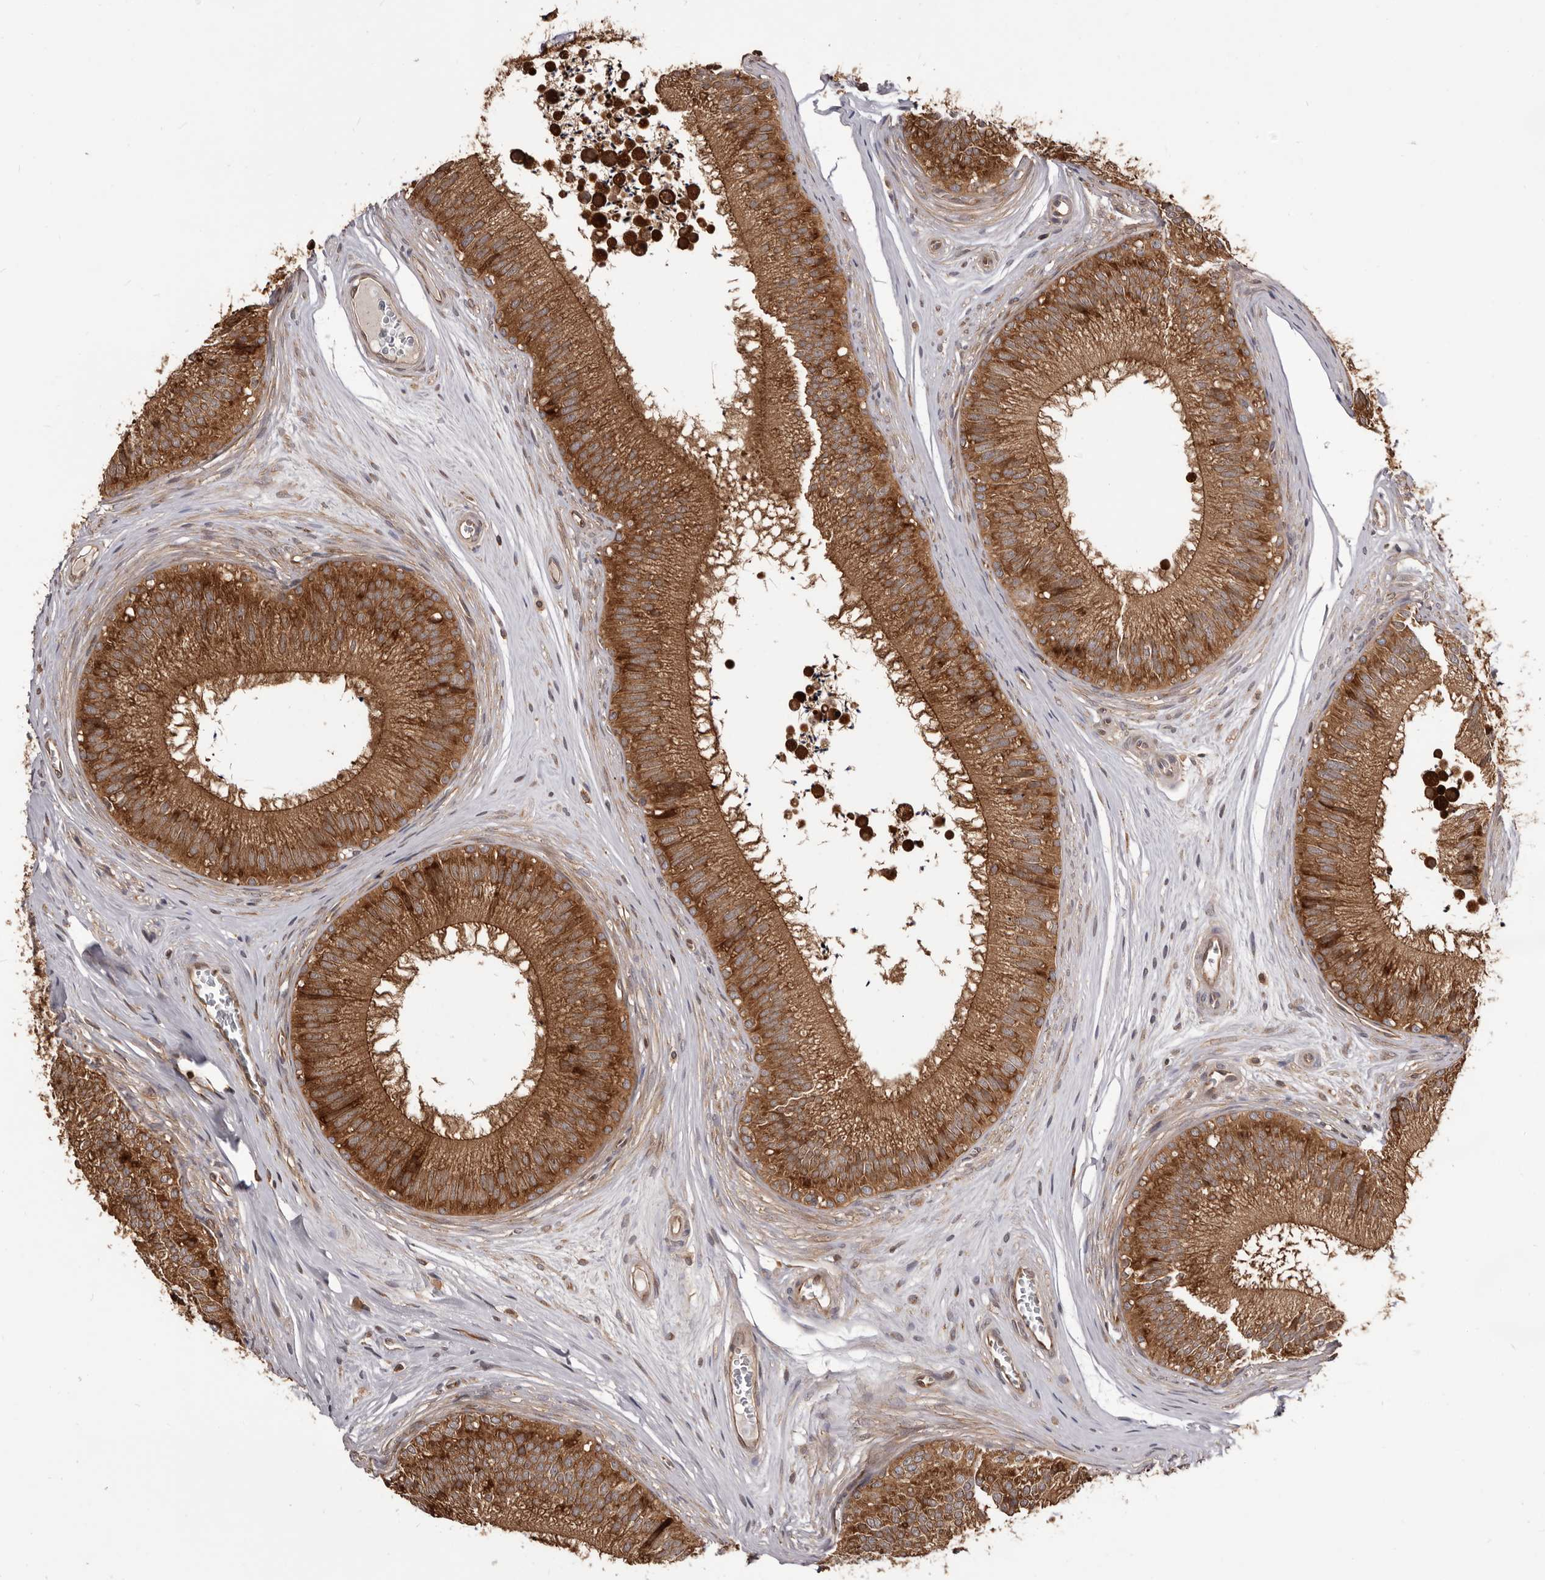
{"staining": {"intensity": "moderate", "quantity": ">75%", "location": "cytoplasmic/membranous"}, "tissue": "epididymis", "cell_type": "Glandular cells", "image_type": "normal", "snomed": [{"axis": "morphology", "description": "Normal tissue, NOS"}, {"axis": "topography", "description": "Epididymis"}], "caption": "Brown immunohistochemical staining in normal epididymis reveals moderate cytoplasmic/membranous positivity in about >75% of glandular cells.", "gene": "HBS1L", "patient": {"sex": "male", "age": 29}}